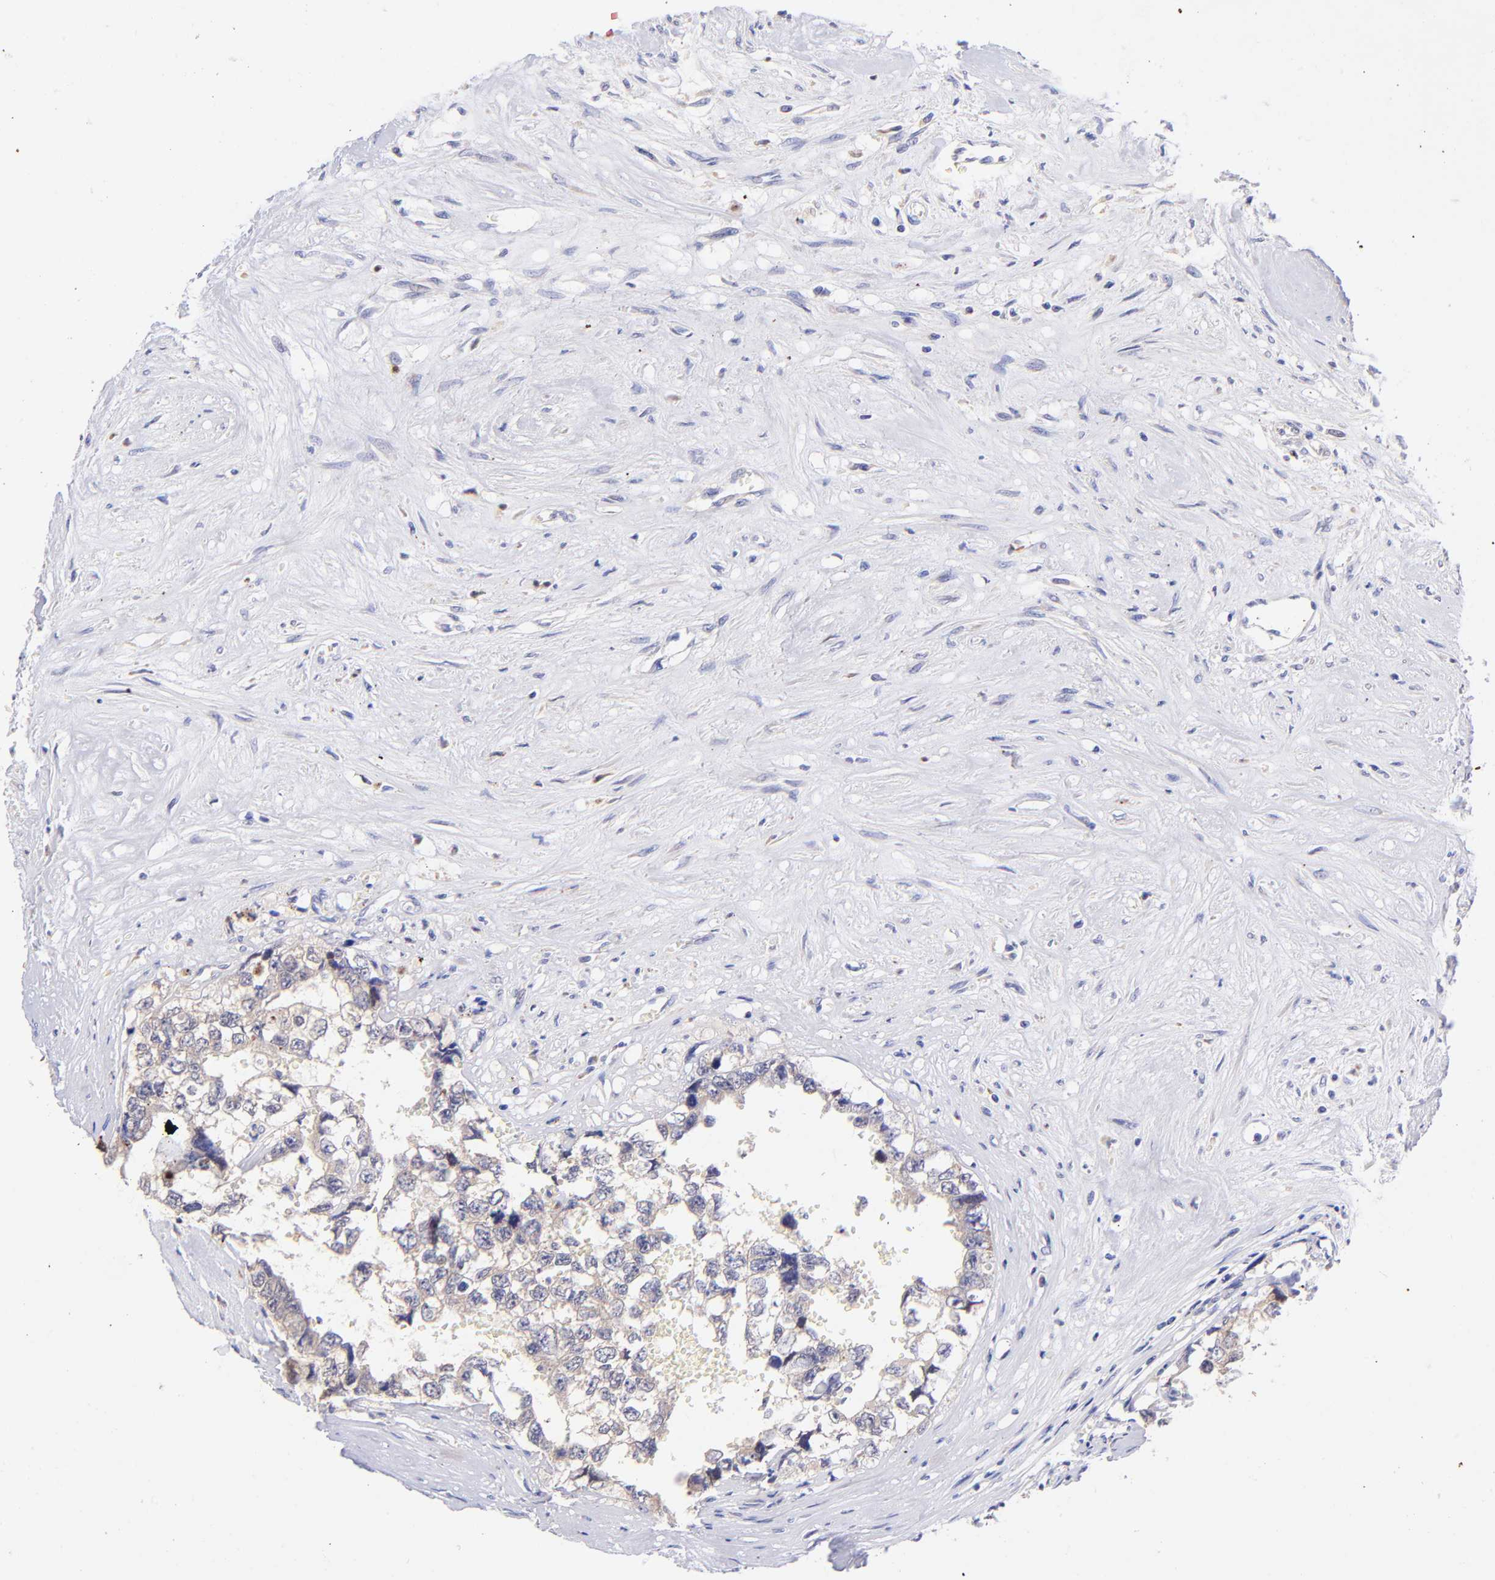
{"staining": {"intensity": "weak", "quantity": "25%-75%", "location": "cytoplasmic/membranous"}, "tissue": "testis cancer", "cell_type": "Tumor cells", "image_type": "cancer", "snomed": [{"axis": "morphology", "description": "Carcinoma, Embryonal, NOS"}, {"axis": "topography", "description": "Testis"}], "caption": "Human testis cancer stained with a brown dye demonstrates weak cytoplasmic/membranous positive expression in approximately 25%-75% of tumor cells.", "gene": "RPL11", "patient": {"sex": "male", "age": 31}}